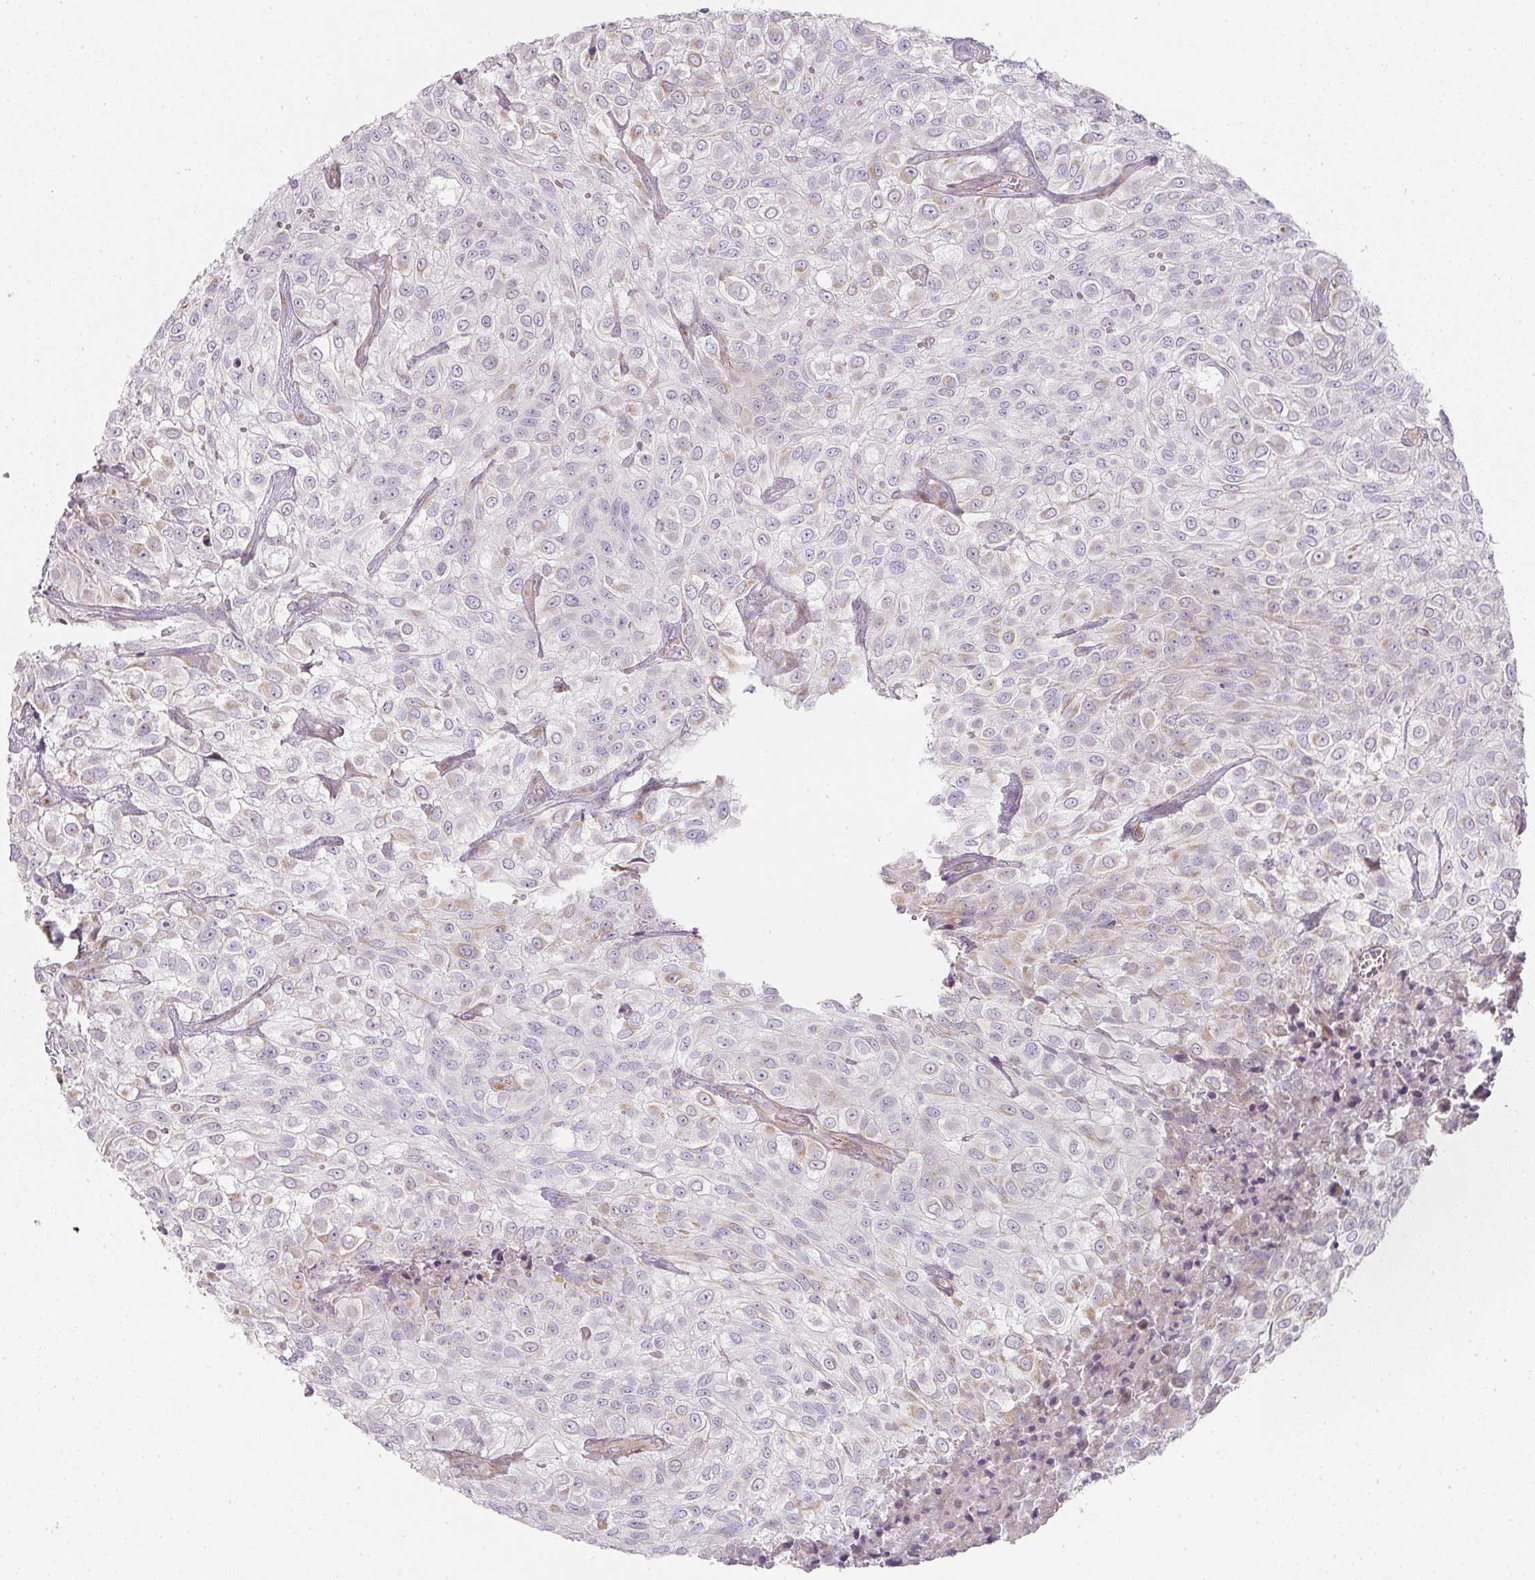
{"staining": {"intensity": "weak", "quantity": "<25%", "location": "cytoplasmic/membranous"}, "tissue": "urothelial cancer", "cell_type": "Tumor cells", "image_type": "cancer", "snomed": [{"axis": "morphology", "description": "Urothelial carcinoma, High grade"}, {"axis": "topography", "description": "Urinary bladder"}], "caption": "This is a micrograph of IHC staining of urothelial cancer, which shows no expression in tumor cells.", "gene": "ATP8B2", "patient": {"sex": "male", "age": 56}}